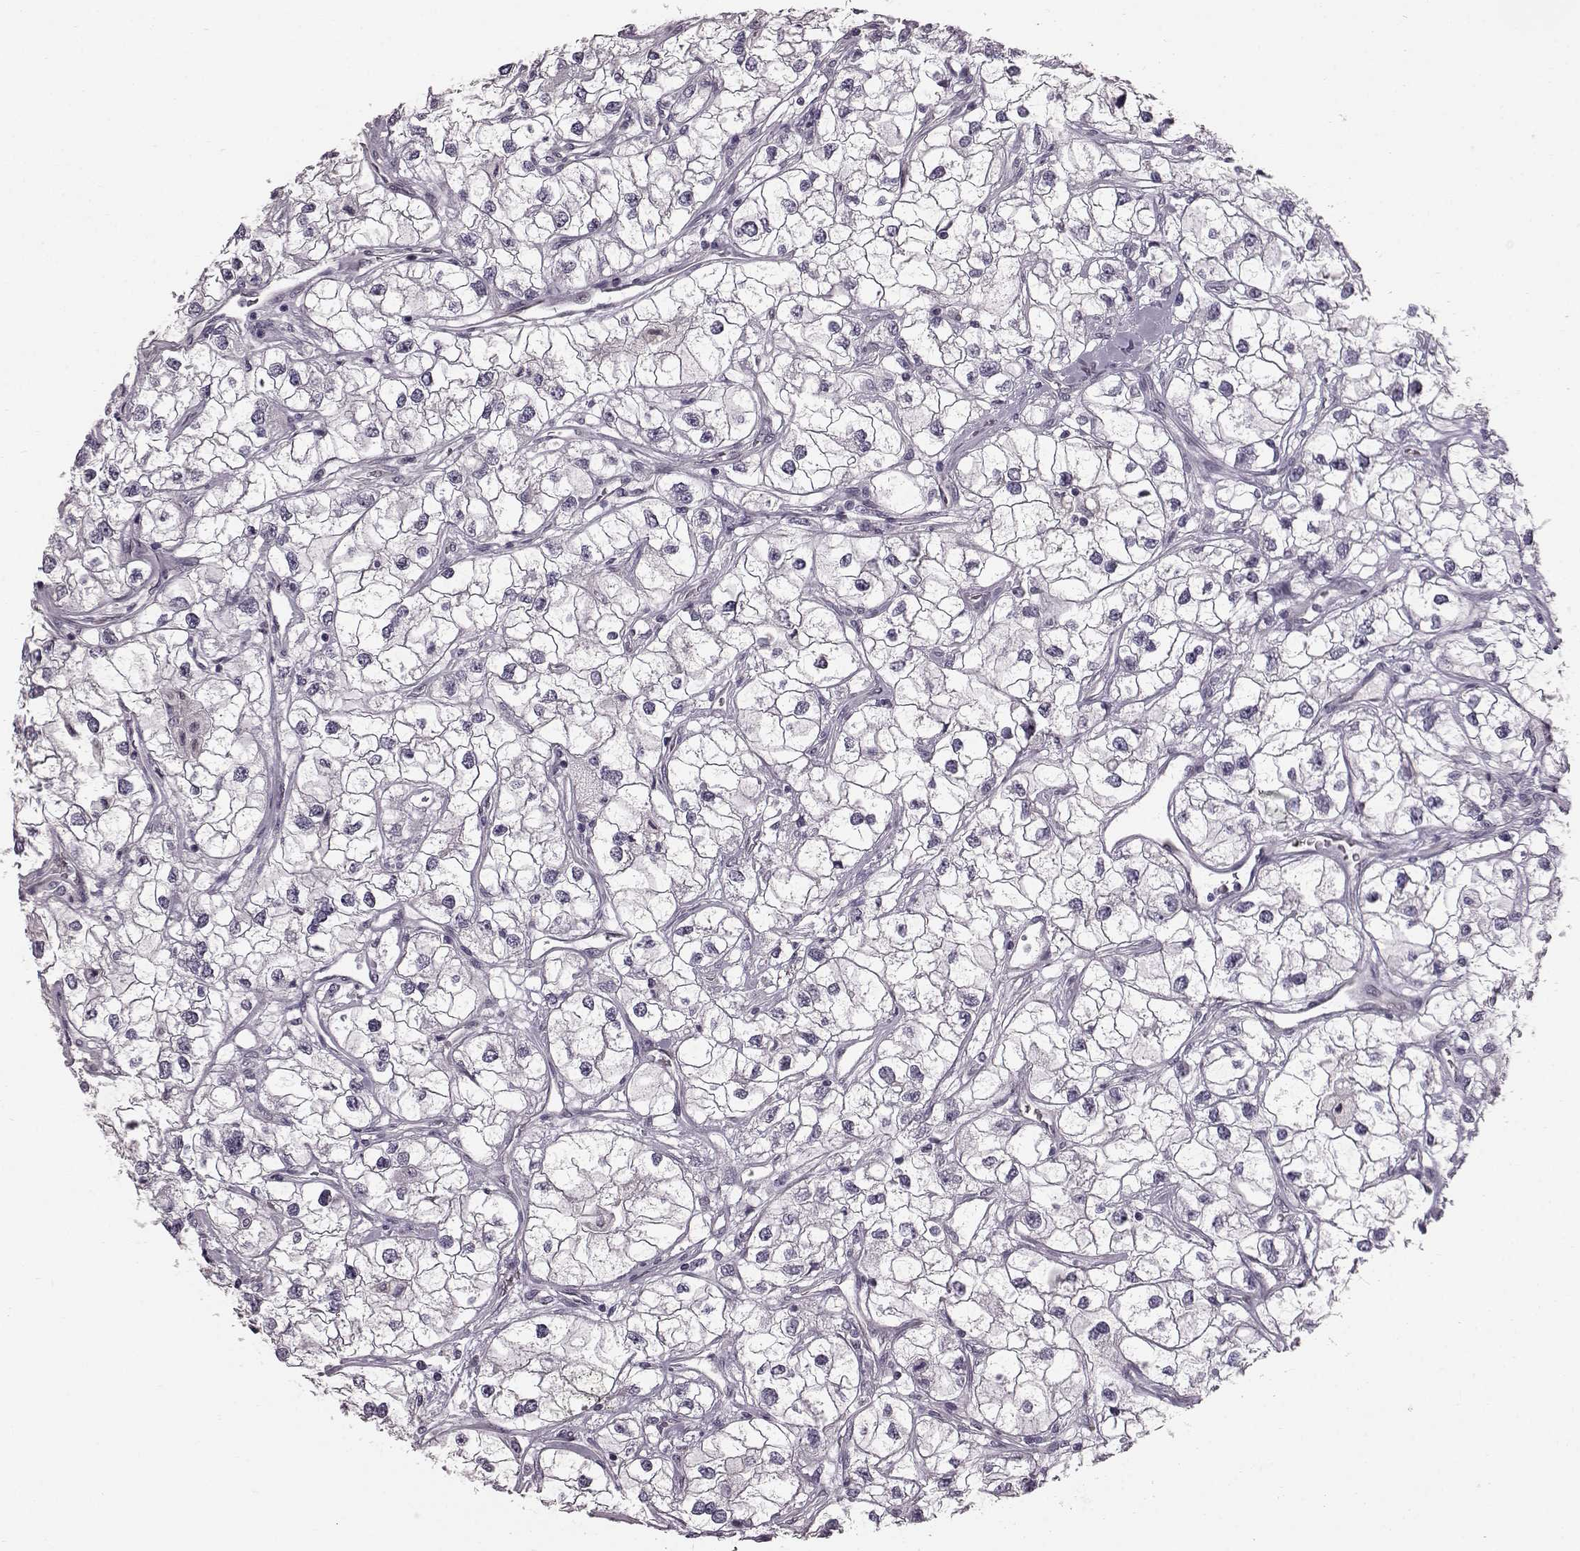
{"staining": {"intensity": "negative", "quantity": "none", "location": "none"}, "tissue": "renal cancer", "cell_type": "Tumor cells", "image_type": "cancer", "snomed": [{"axis": "morphology", "description": "Adenocarcinoma, NOS"}, {"axis": "topography", "description": "Kidney"}], "caption": "DAB immunohistochemical staining of human adenocarcinoma (renal) exhibits no significant positivity in tumor cells. The staining was performed using DAB to visualize the protein expression in brown, while the nuclei were stained in blue with hematoxylin (Magnification: 20x).", "gene": "TCHHL1", "patient": {"sex": "male", "age": 59}}